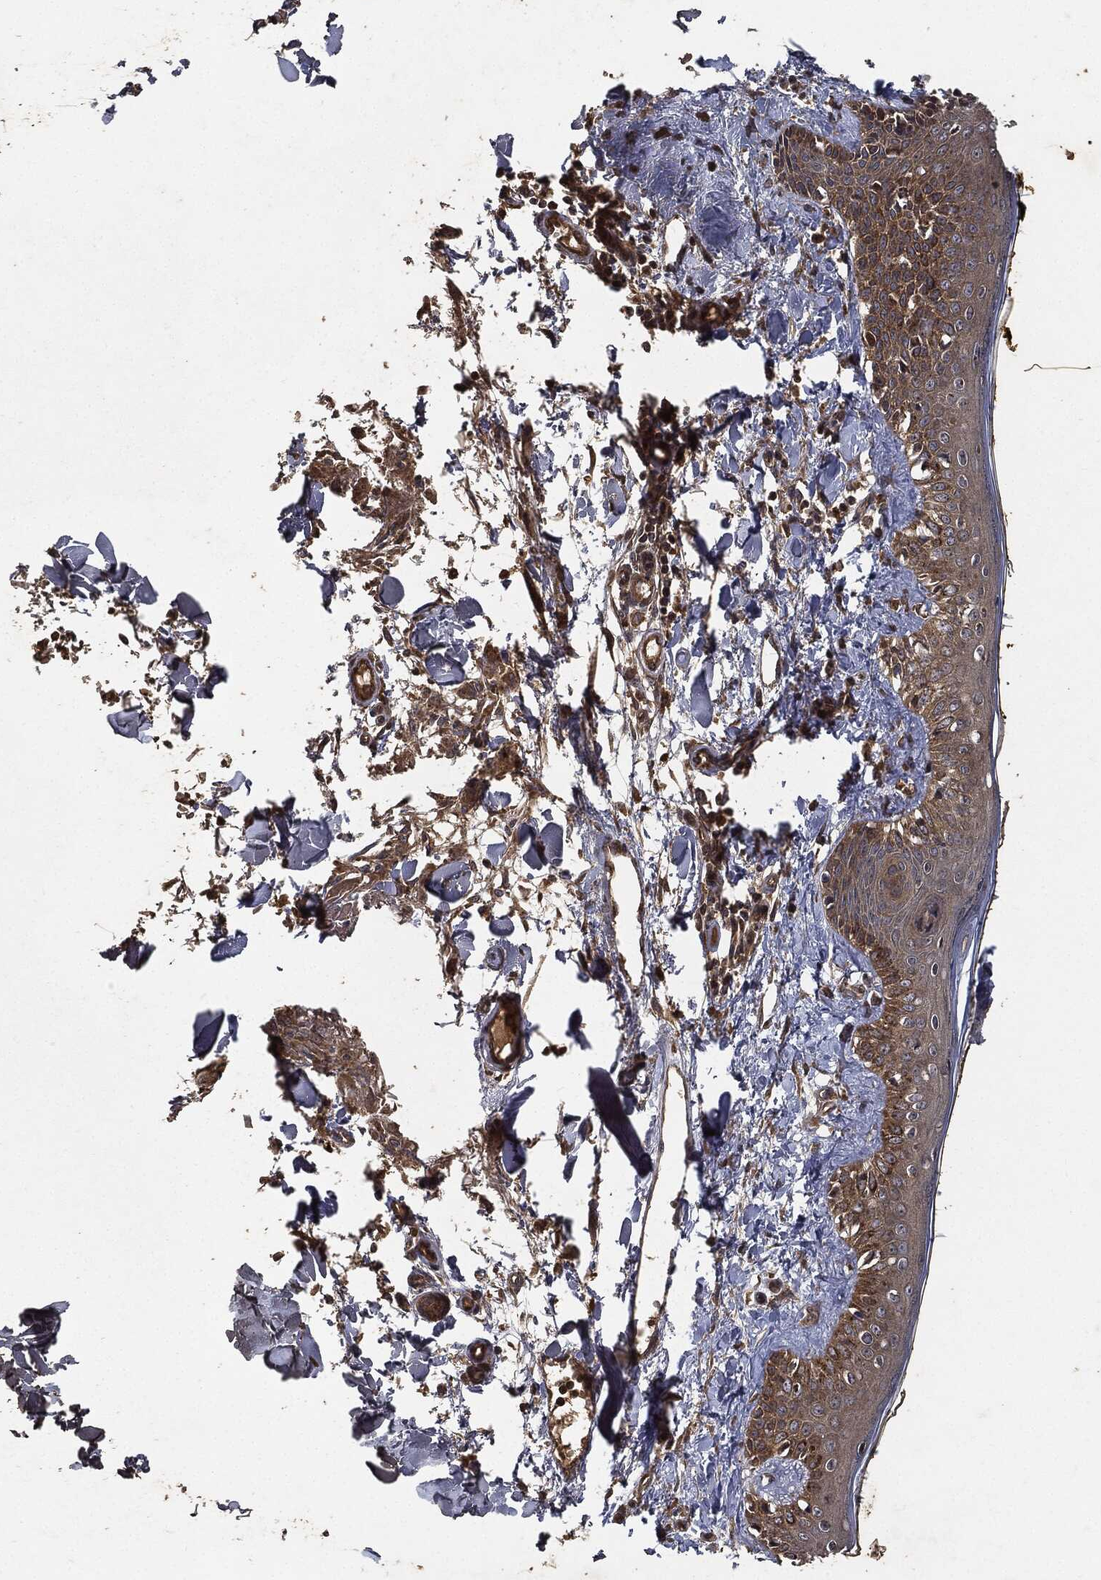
{"staining": {"intensity": "negative", "quantity": "none", "location": "none"}, "tissue": "skin", "cell_type": "Fibroblasts", "image_type": "normal", "snomed": [{"axis": "morphology", "description": "Normal tissue, NOS"}, {"axis": "topography", "description": "Skin"}], "caption": "A high-resolution image shows immunohistochemistry staining of normal skin, which shows no significant staining in fibroblasts. (Stains: DAB immunohistochemistry (IHC) with hematoxylin counter stain, Microscopy: brightfield microscopy at high magnification).", "gene": "MLST8", "patient": {"sex": "male", "age": 76}}